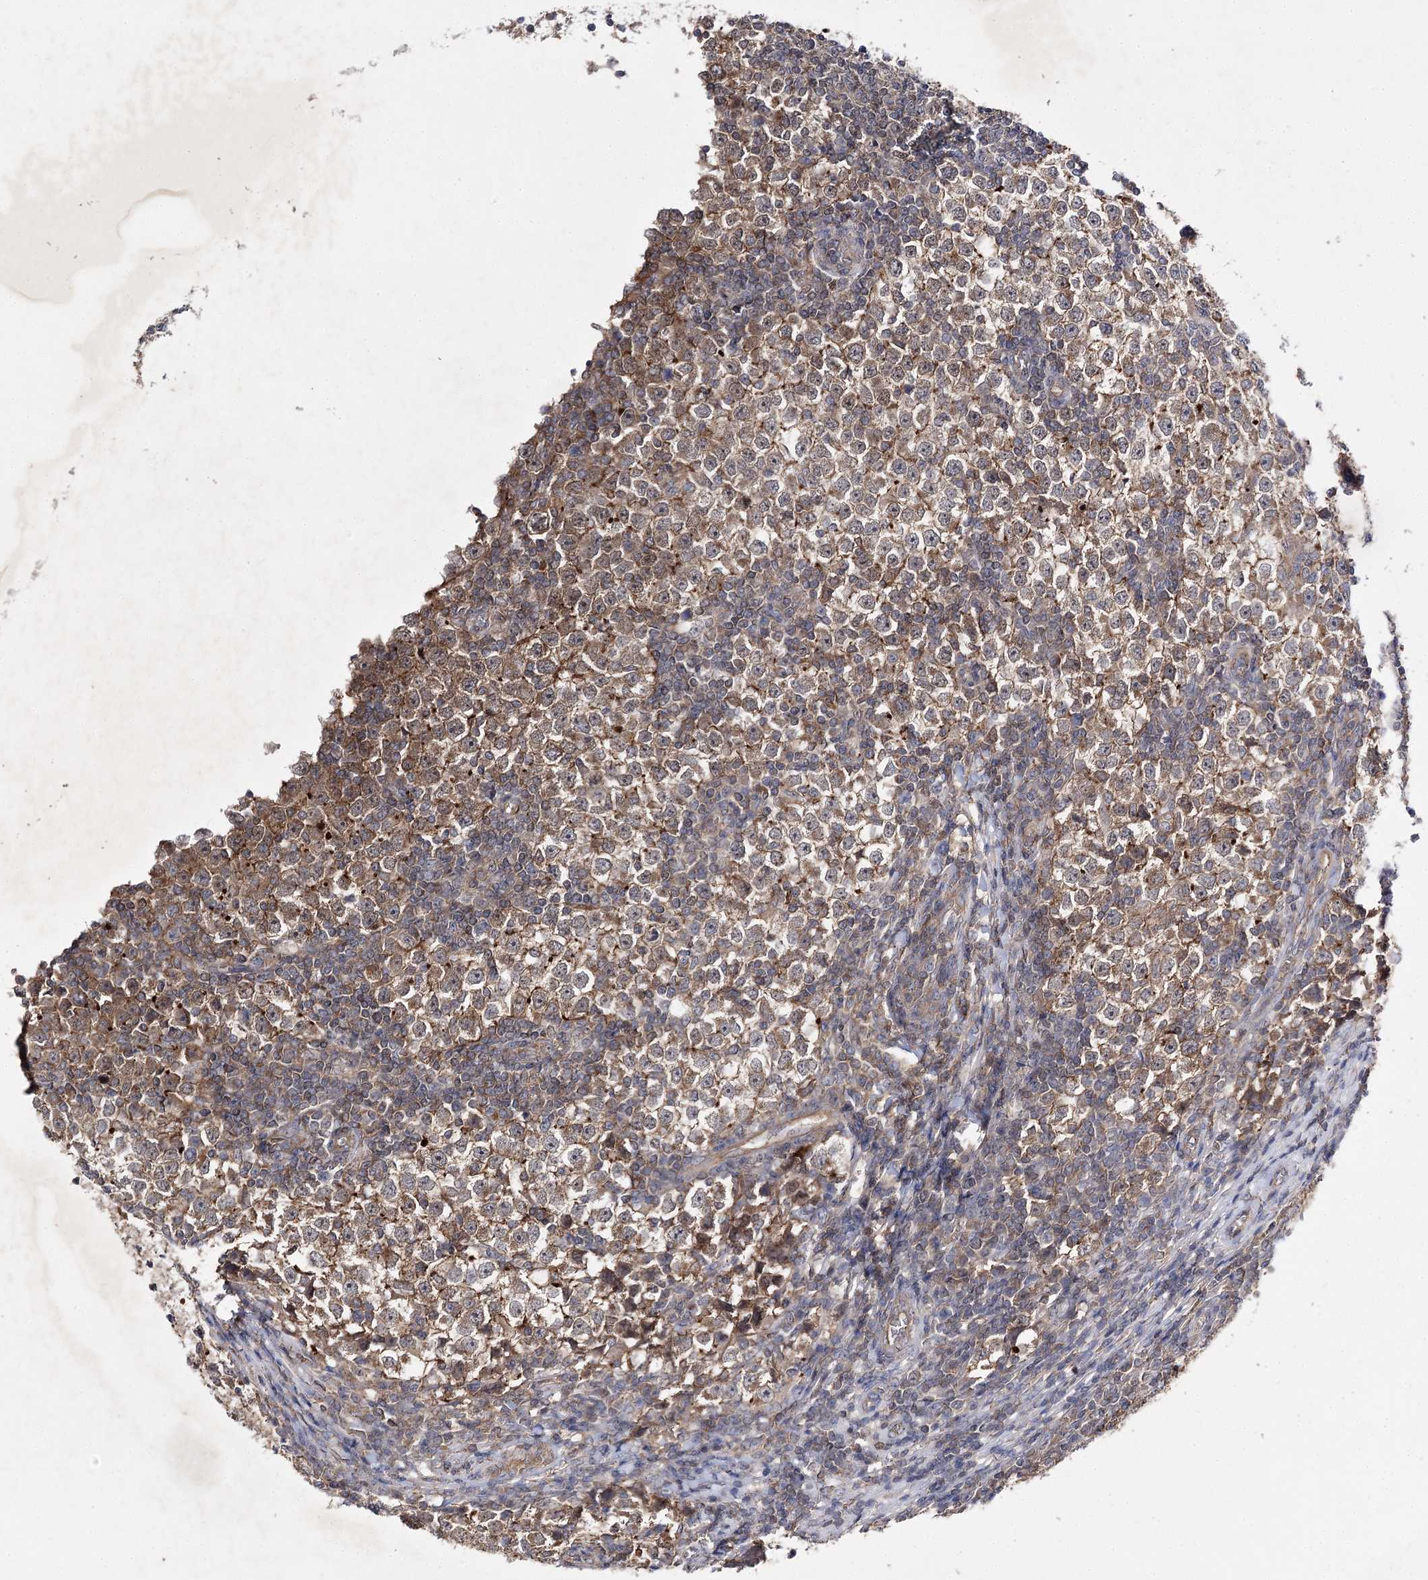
{"staining": {"intensity": "moderate", "quantity": ">75%", "location": "cytoplasmic/membranous"}, "tissue": "testis cancer", "cell_type": "Tumor cells", "image_type": "cancer", "snomed": [{"axis": "morphology", "description": "Seminoma, NOS"}, {"axis": "topography", "description": "Testis"}], "caption": "Seminoma (testis) stained for a protein shows moderate cytoplasmic/membranous positivity in tumor cells.", "gene": "BCR", "patient": {"sex": "male", "age": 65}}